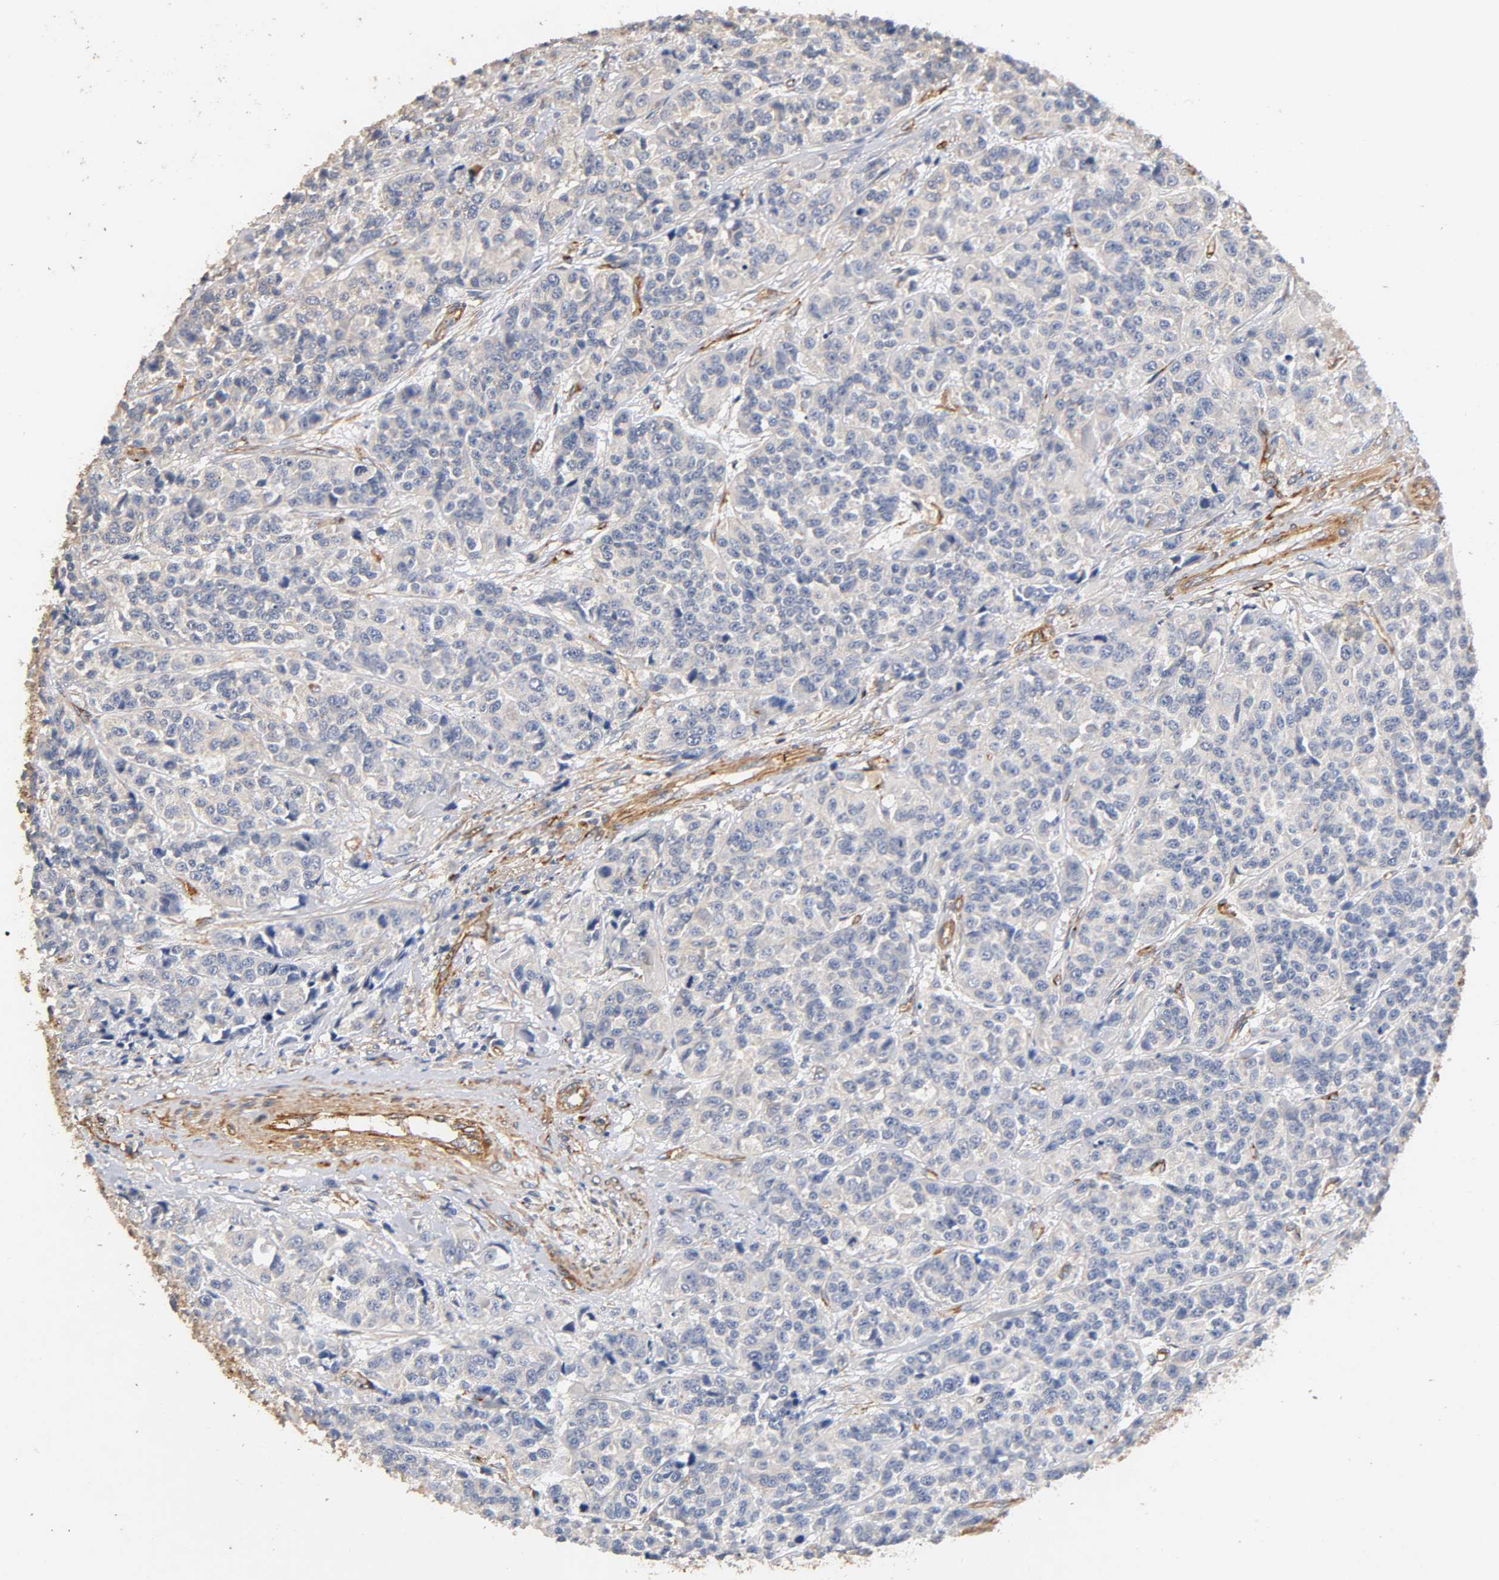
{"staining": {"intensity": "negative", "quantity": "none", "location": "none"}, "tissue": "urothelial cancer", "cell_type": "Tumor cells", "image_type": "cancer", "snomed": [{"axis": "morphology", "description": "Urothelial carcinoma, High grade"}, {"axis": "topography", "description": "Urinary bladder"}], "caption": "Tumor cells show no significant protein positivity in urothelial cancer. The staining was performed using DAB (3,3'-diaminobenzidine) to visualize the protein expression in brown, while the nuclei were stained in blue with hematoxylin (Magnification: 20x).", "gene": "IFITM3", "patient": {"sex": "female", "age": 81}}